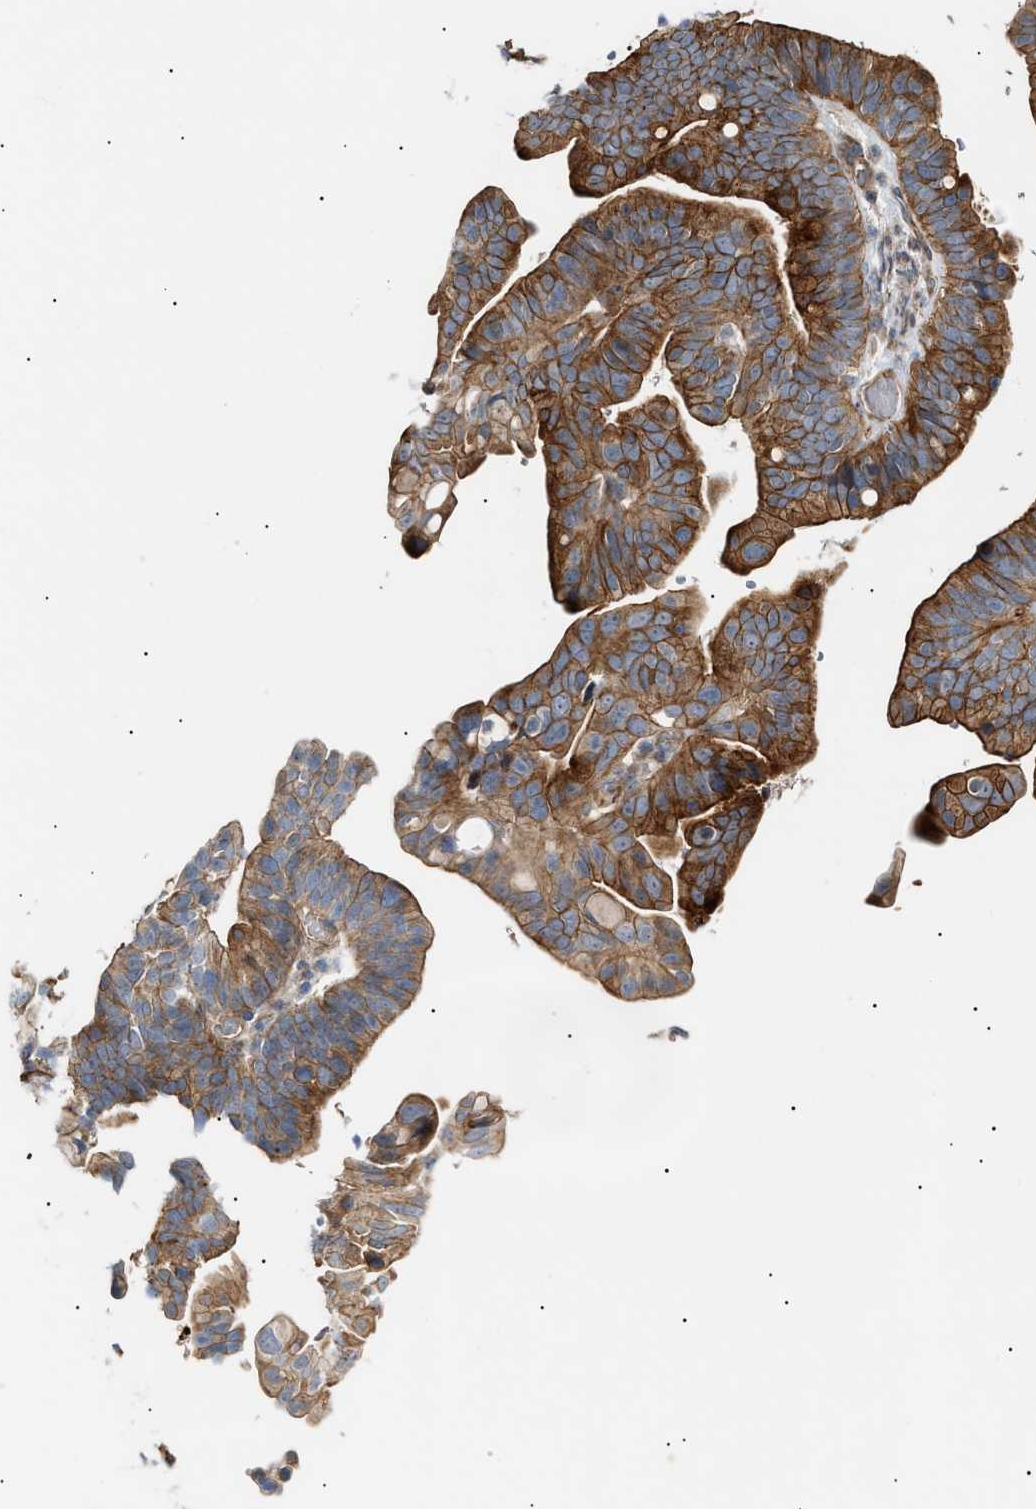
{"staining": {"intensity": "strong", "quantity": ">75%", "location": "cytoplasmic/membranous"}, "tissue": "ovarian cancer", "cell_type": "Tumor cells", "image_type": "cancer", "snomed": [{"axis": "morphology", "description": "Cystadenocarcinoma, serous, NOS"}, {"axis": "topography", "description": "Ovary"}], "caption": "Serous cystadenocarcinoma (ovarian) tissue displays strong cytoplasmic/membranous expression in about >75% of tumor cells (brown staining indicates protein expression, while blue staining denotes nuclei).", "gene": "ZFHX2", "patient": {"sex": "female", "age": 56}}